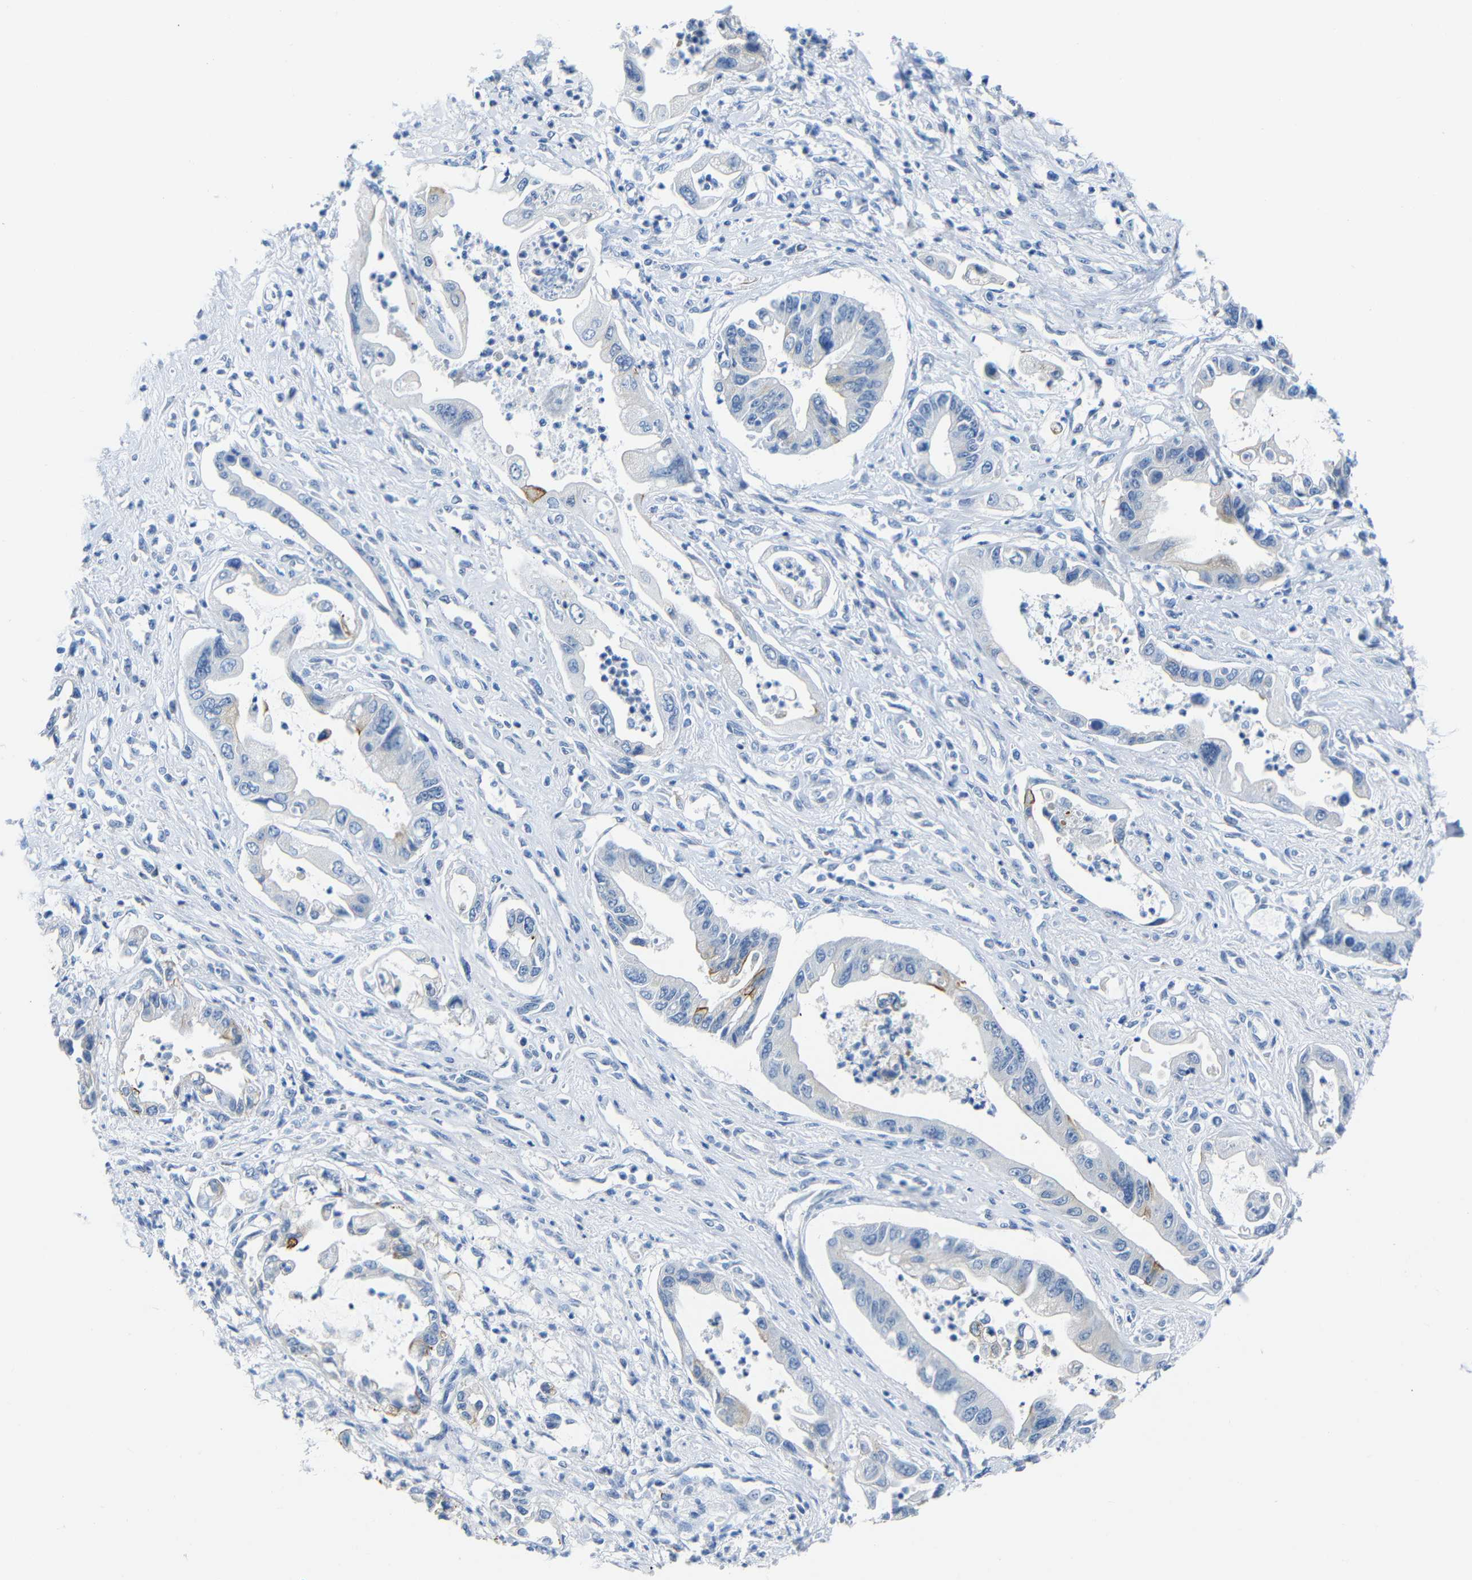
{"staining": {"intensity": "moderate", "quantity": "<25%", "location": "cytoplasmic/membranous"}, "tissue": "pancreatic cancer", "cell_type": "Tumor cells", "image_type": "cancer", "snomed": [{"axis": "morphology", "description": "Adenocarcinoma, NOS"}, {"axis": "topography", "description": "Pancreas"}], "caption": "DAB (3,3'-diaminobenzidine) immunohistochemical staining of pancreatic cancer (adenocarcinoma) demonstrates moderate cytoplasmic/membranous protein positivity in about <25% of tumor cells. (Brightfield microscopy of DAB IHC at high magnification).", "gene": "C15orf48", "patient": {"sex": "male", "age": 56}}